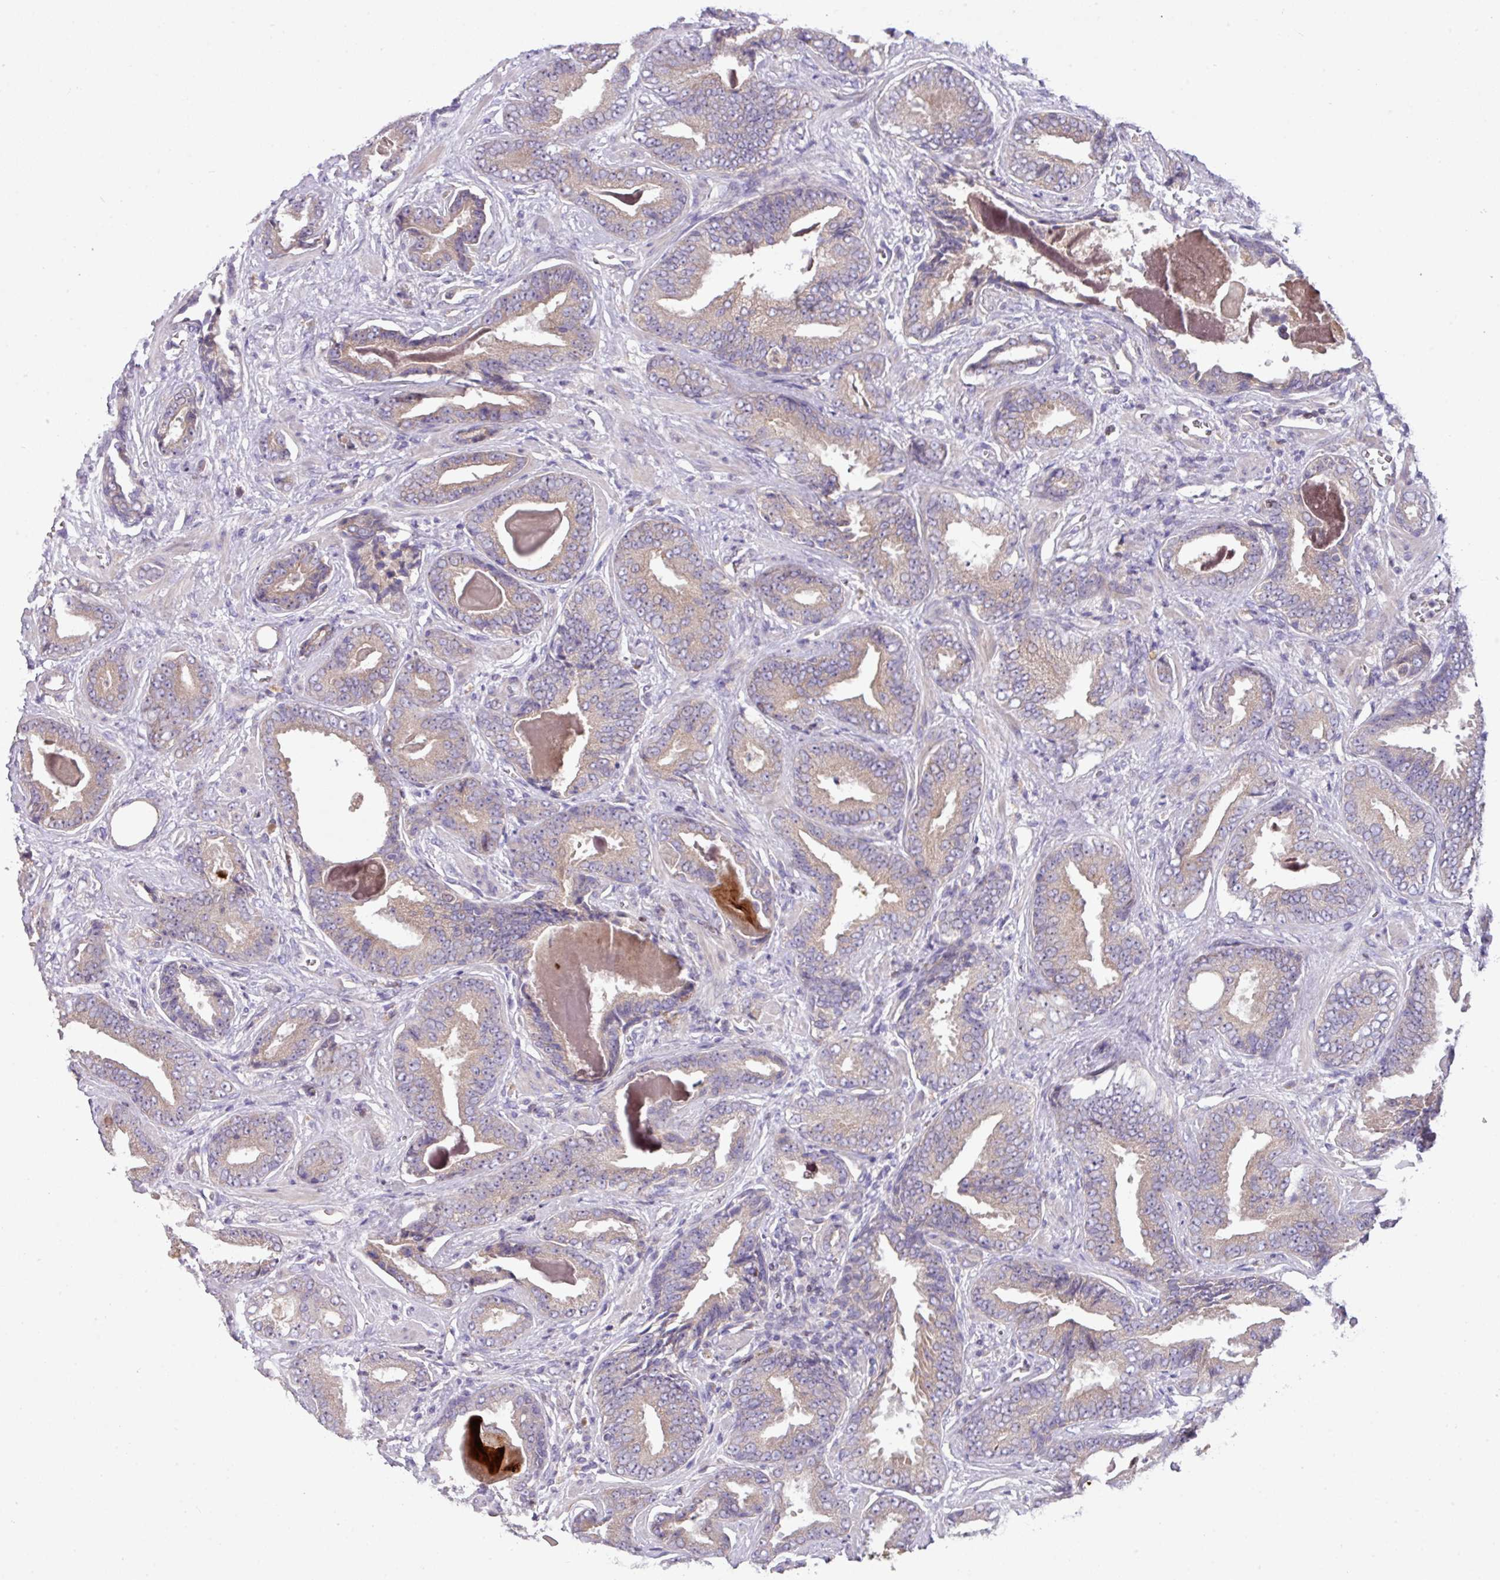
{"staining": {"intensity": "weak", "quantity": ">75%", "location": "cytoplasmic/membranous"}, "tissue": "prostate cancer", "cell_type": "Tumor cells", "image_type": "cancer", "snomed": [{"axis": "morphology", "description": "Adenocarcinoma, Low grade"}, {"axis": "topography", "description": "Prostate"}], "caption": "Prostate adenocarcinoma (low-grade) stained with a brown dye demonstrates weak cytoplasmic/membranous positive staining in approximately >75% of tumor cells.", "gene": "ZNF394", "patient": {"sex": "male", "age": 62}}